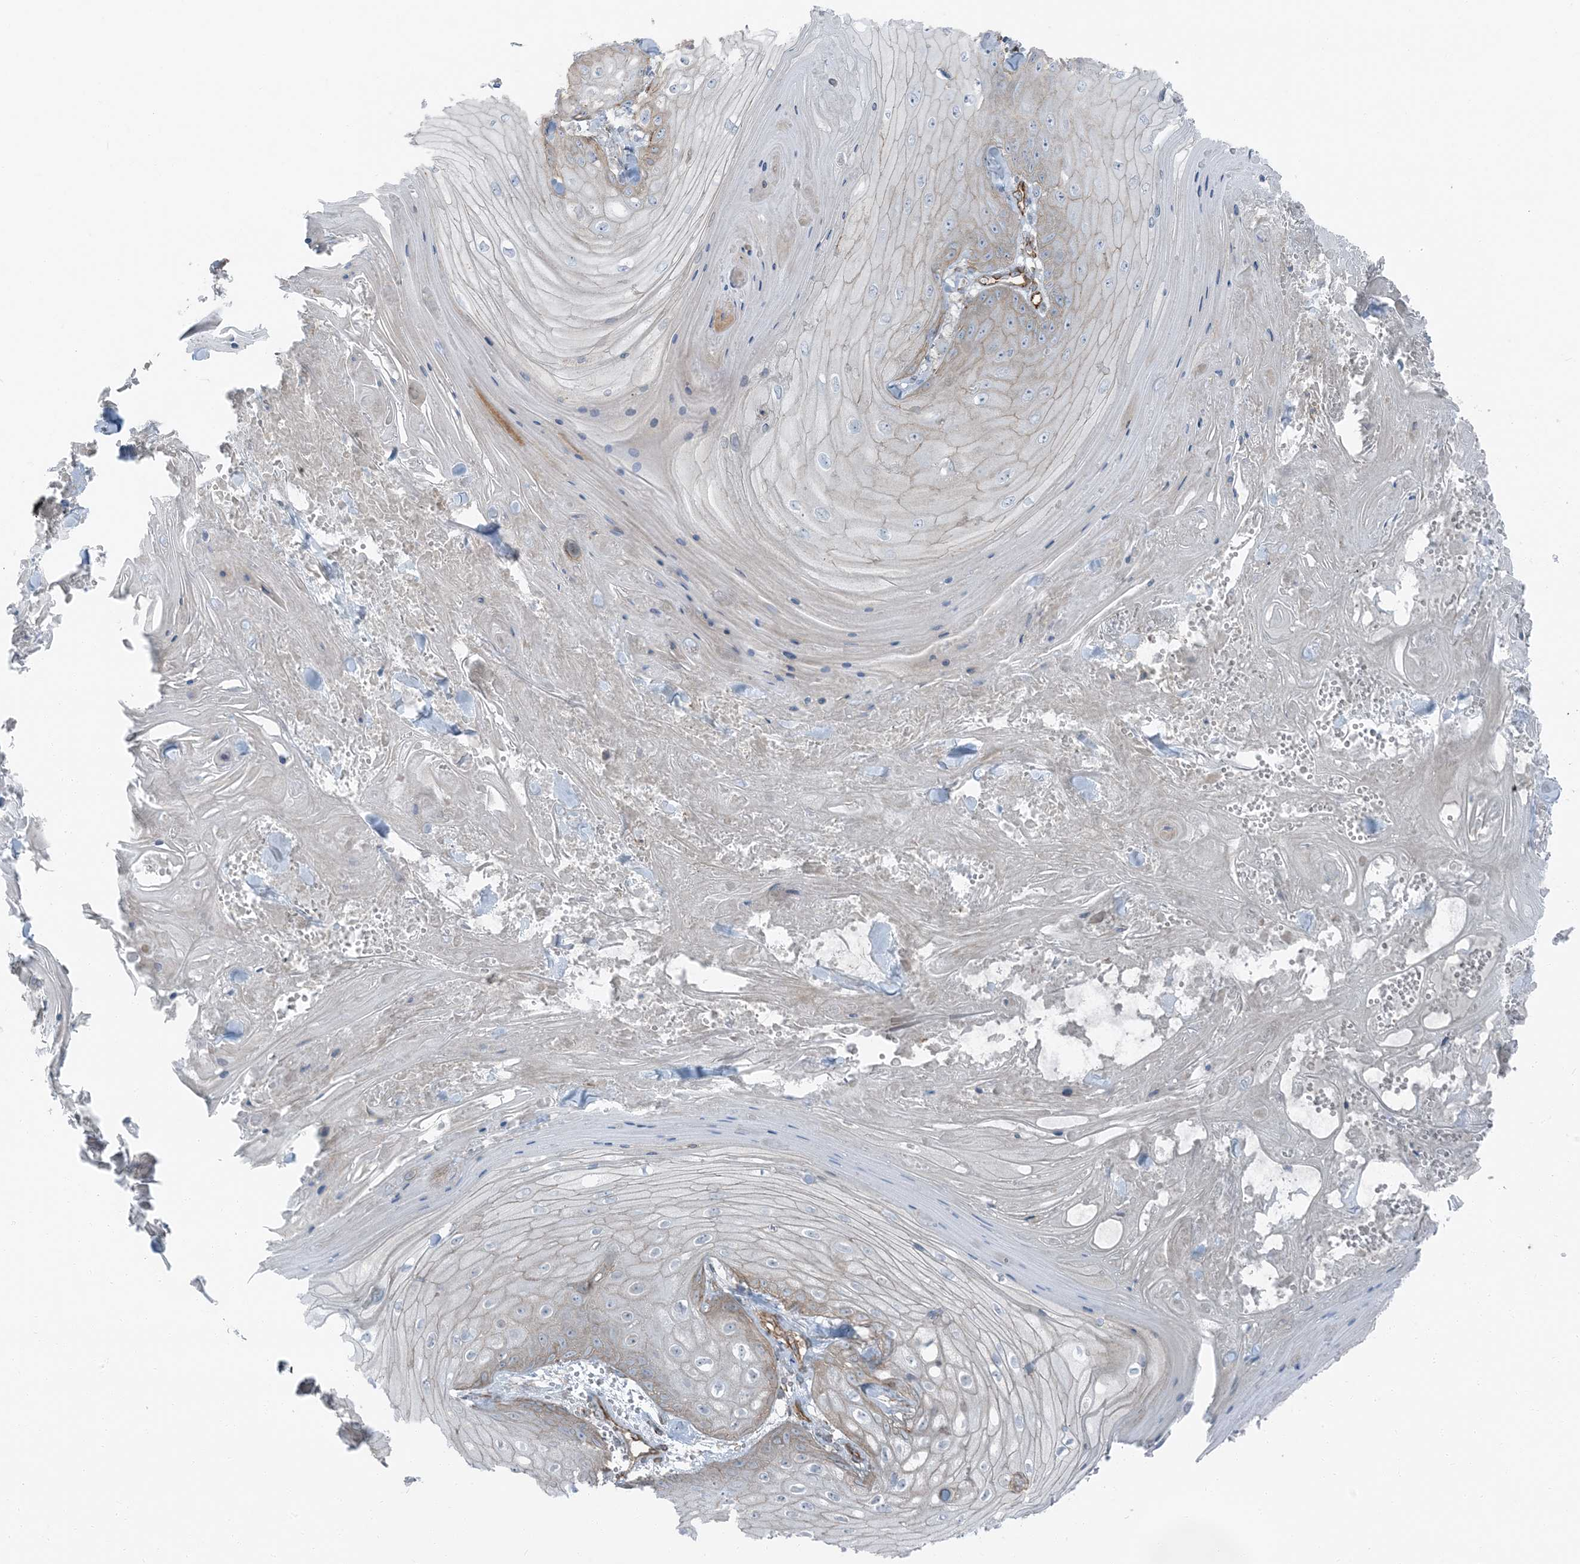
{"staining": {"intensity": "negative", "quantity": "none", "location": "none"}, "tissue": "skin cancer", "cell_type": "Tumor cells", "image_type": "cancer", "snomed": [{"axis": "morphology", "description": "Squamous cell carcinoma, NOS"}, {"axis": "topography", "description": "Skin"}], "caption": "Immunohistochemical staining of skin cancer (squamous cell carcinoma) shows no significant expression in tumor cells.", "gene": "ZFP90", "patient": {"sex": "male", "age": 74}}